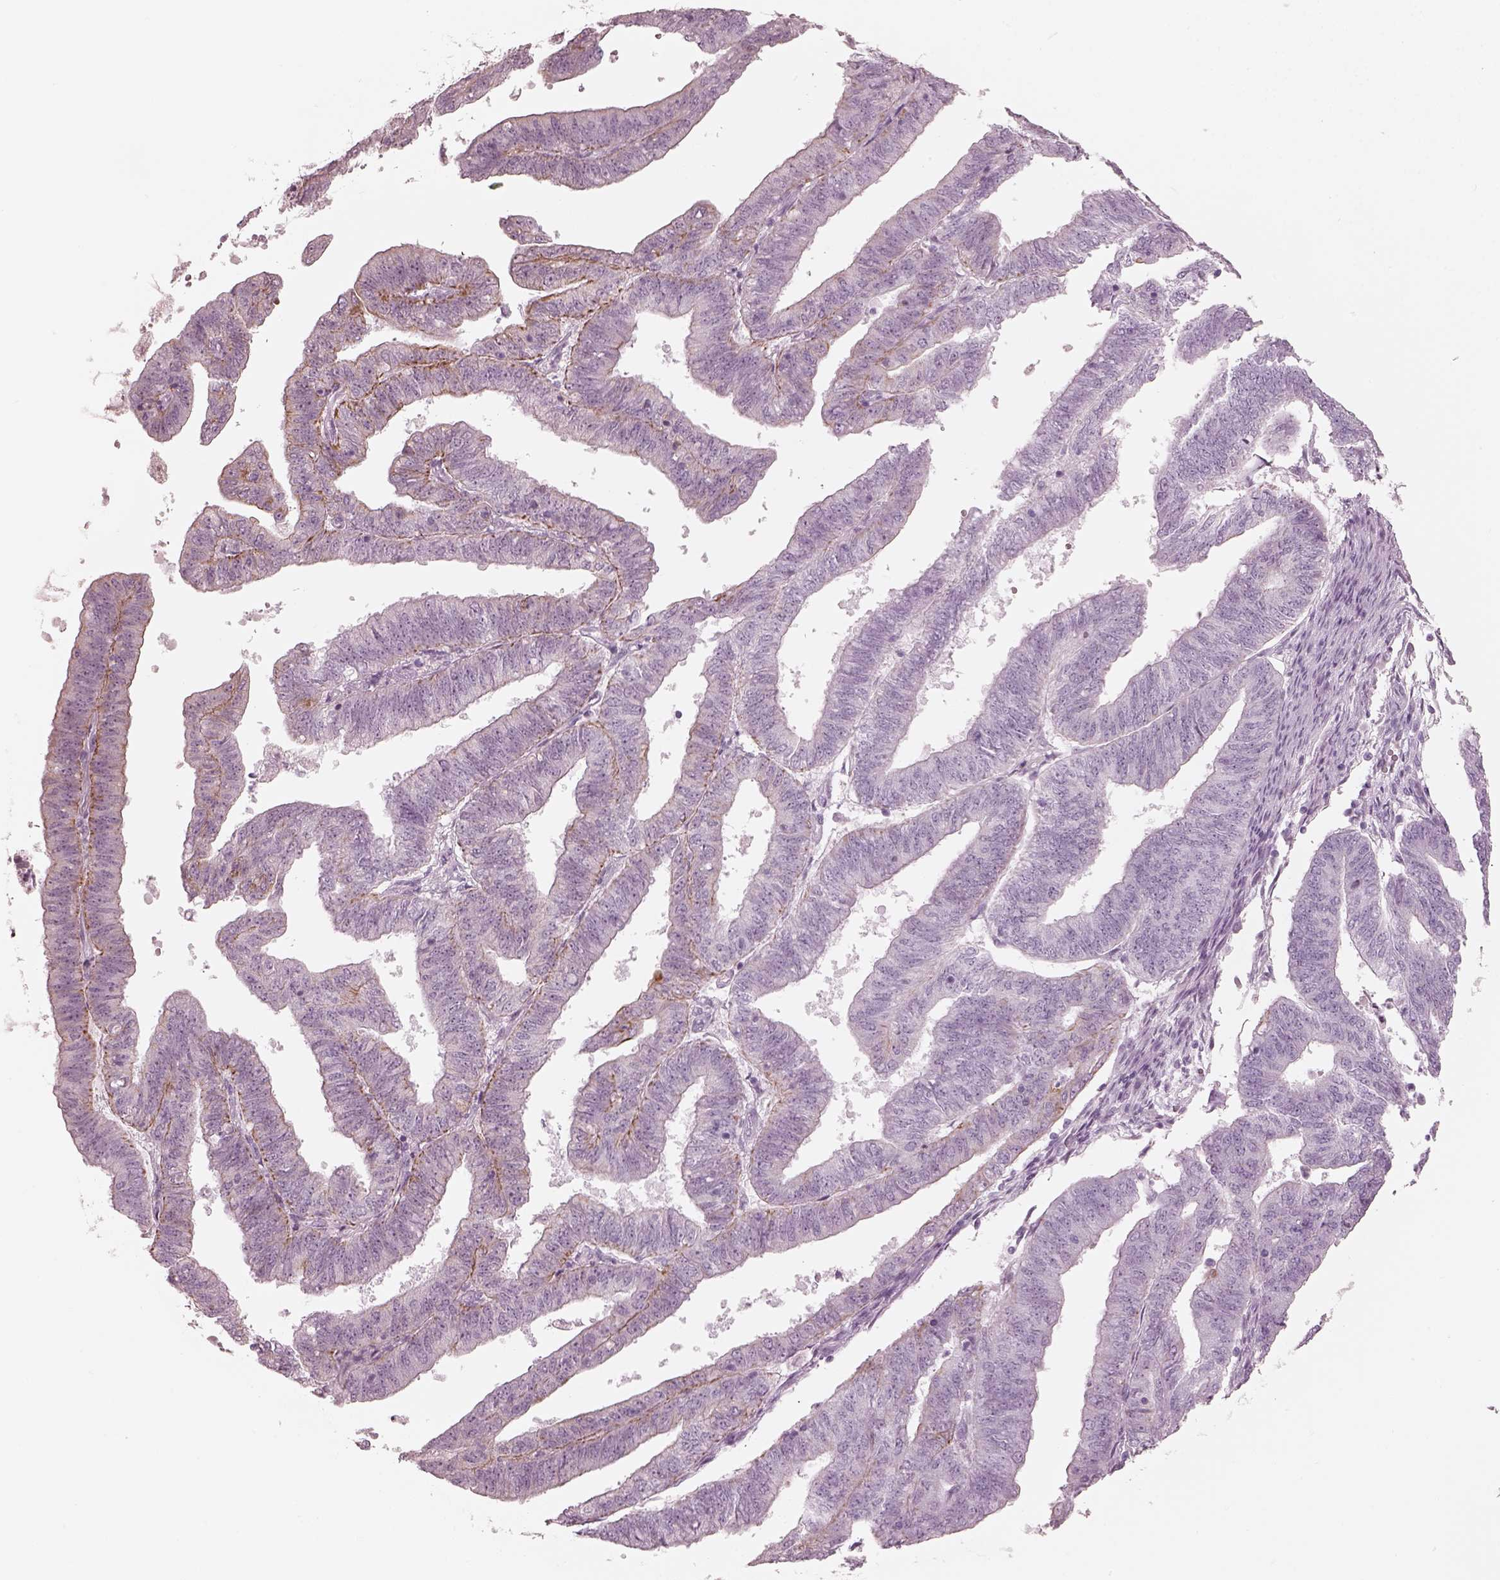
{"staining": {"intensity": "weak", "quantity": "<25%", "location": "cytoplasmic/membranous"}, "tissue": "endometrial cancer", "cell_type": "Tumor cells", "image_type": "cancer", "snomed": [{"axis": "morphology", "description": "Adenocarcinoma, NOS"}, {"axis": "topography", "description": "Endometrium"}], "caption": "This is an immunohistochemistry photomicrograph of endometrial cancer (adenocarcinoma). There is no positivity in tumor cells.", "gene": "PON3", "patient": {"sex": "female", "age": 82}}